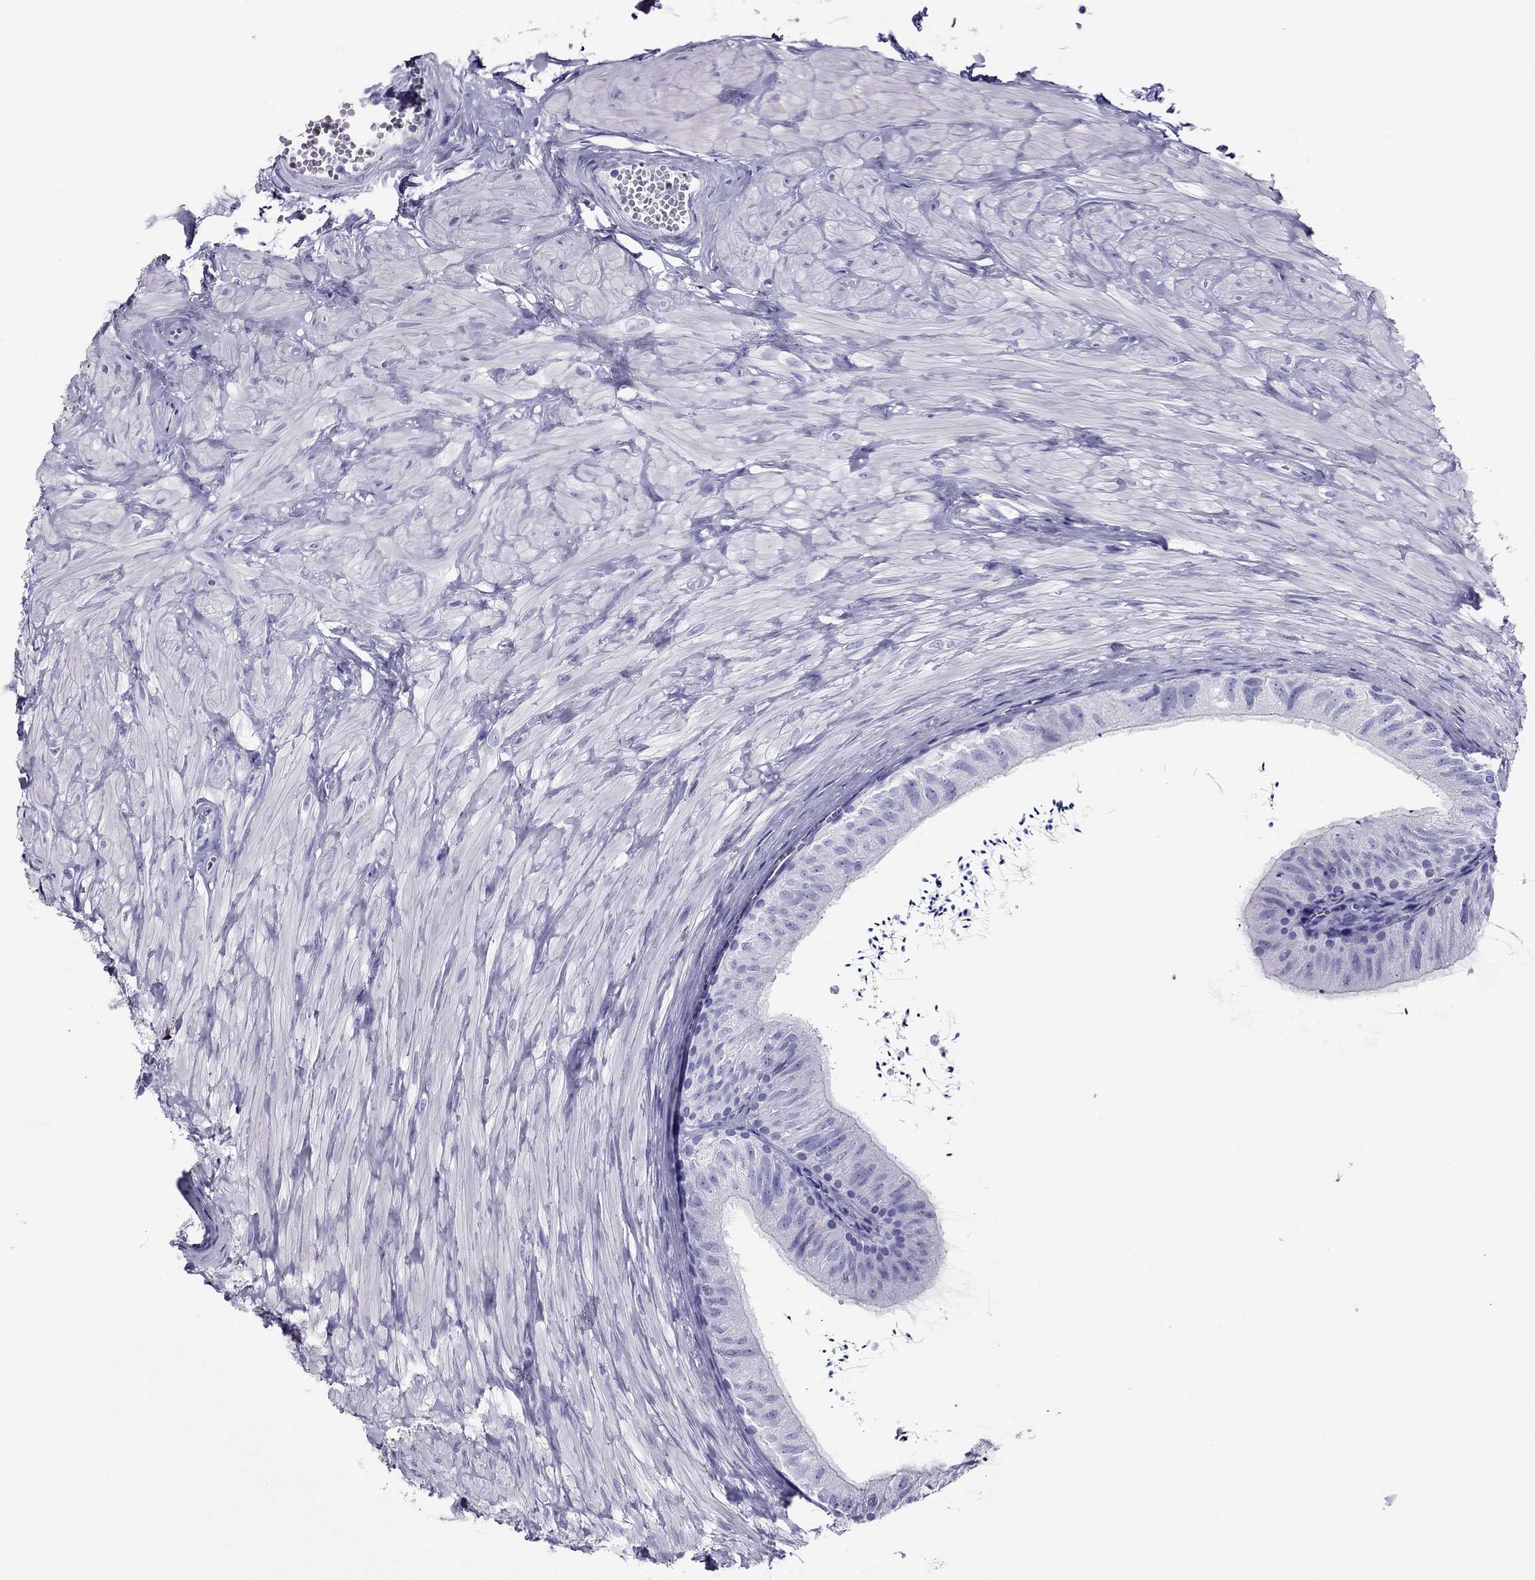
{"staining": {"intensity": "negative", "quantity": "none", "location": "none"}, "tissue": "epididymis", "cell_type": "Glandular cells", "image_type": "normal", "snomed": [{"axis": "morphology", "description": "Normal tissue, NOS"}, {"axis": "topography", "description": "Epididymis"}], "caption": "This is an IHC image of benign epididymis. There is no staining in glandular cells.", "gene": "PDE6A", "patient": {"sex": "male", "age": 32}}